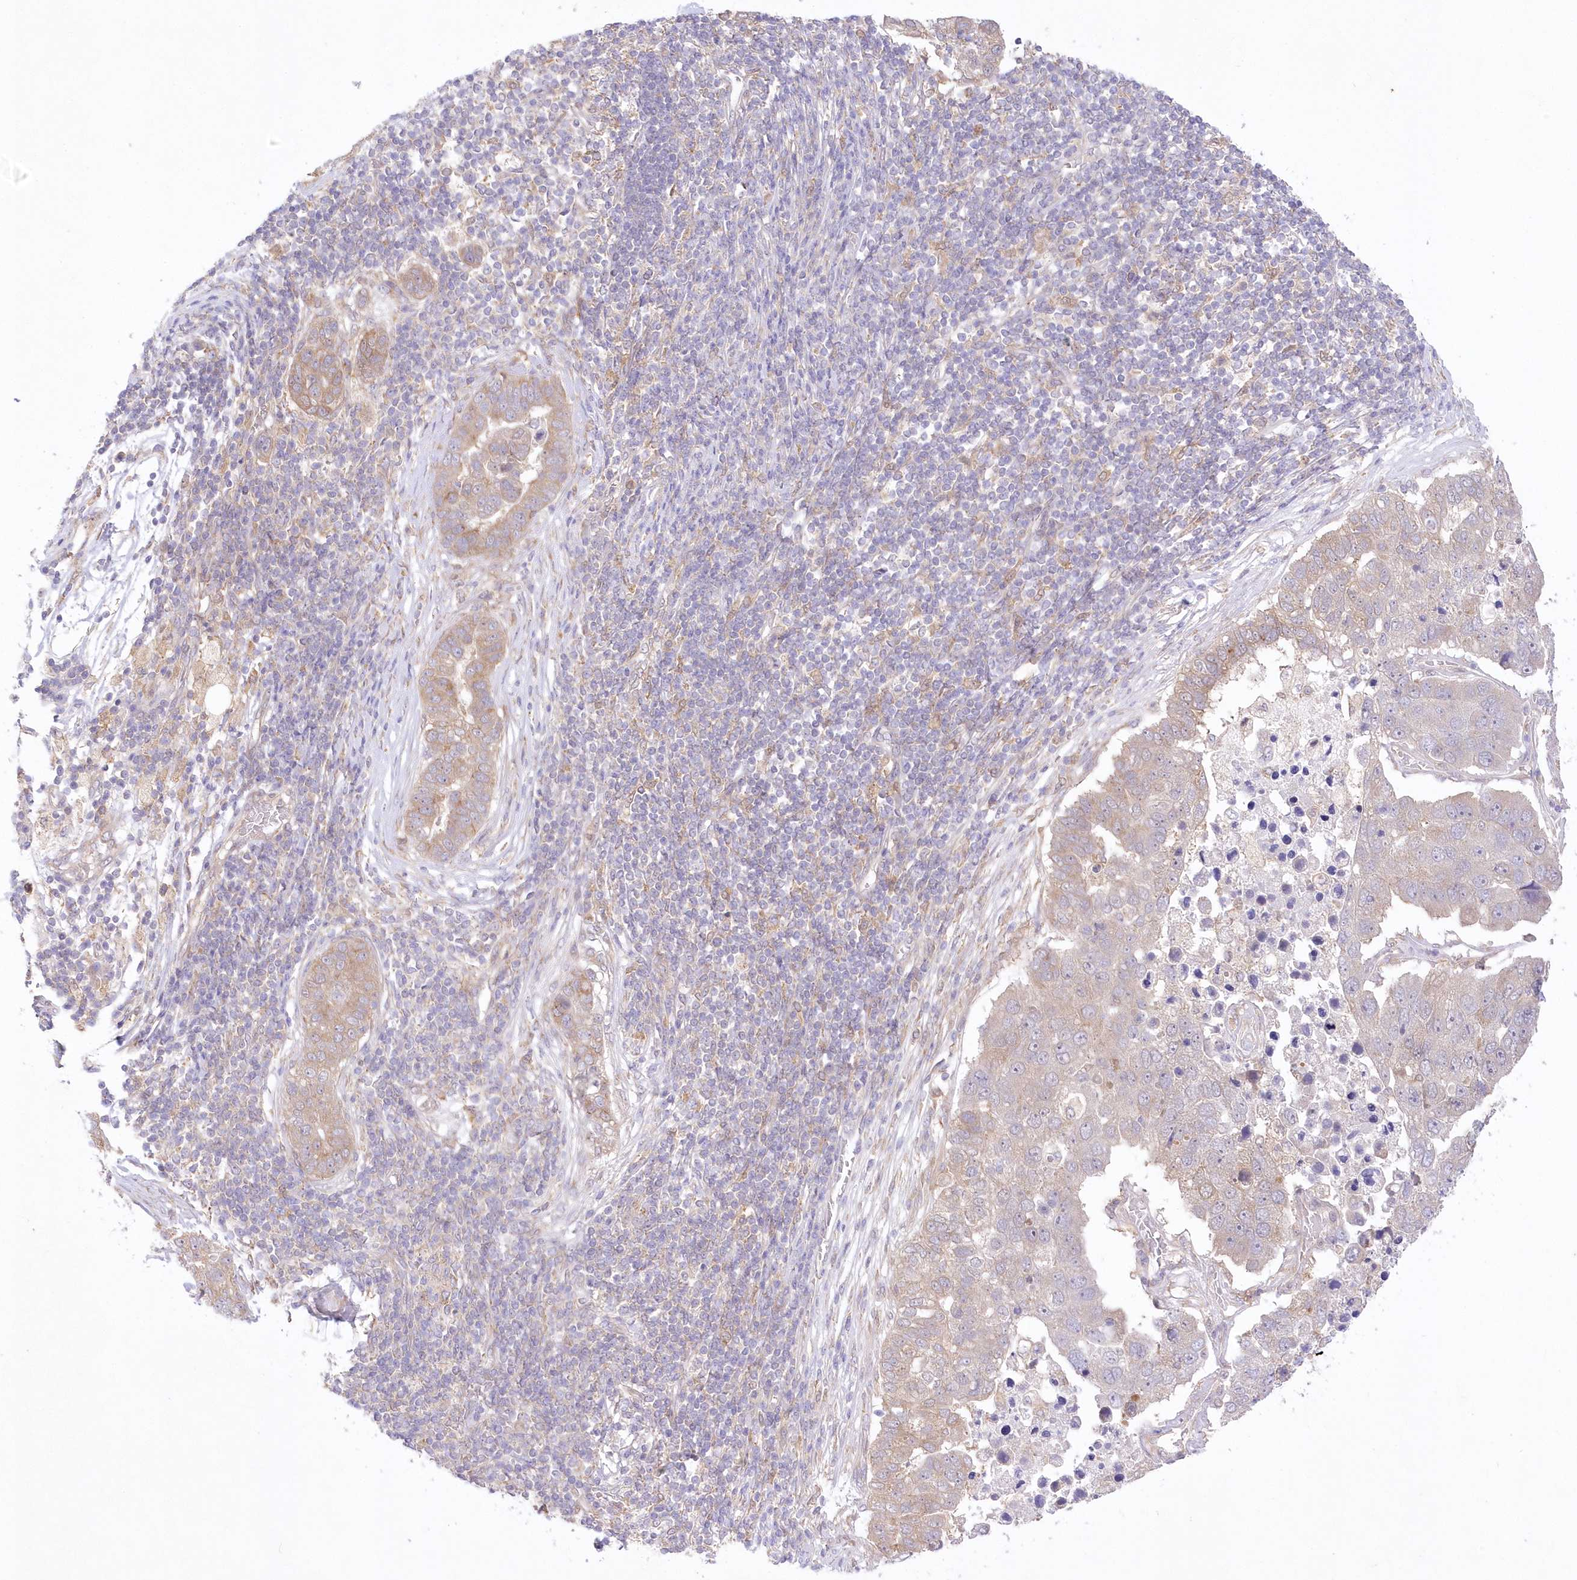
{"staining": {"intensity": "moderate", "quantity": "25%-75%", "location": "cytoplasmic/membranous"}, "tissue": "pancreatic cancer", "cell_type": "Tumor cells", "image_type": "cancer", "snomed": [{"axis": "morphology", "description": "Adenocarcinoma, NOS"}, {"axis": "topography", "description": "Pancreas"}], "caption": "Protein staining of pancreatic adenocarcinoma tissue demonstrates moderate cytoplasmic/membranous positivity in about 25%-75% of tumor cells. The staining was performed using DAB to visualize the protein expression in brown, while the nuclei were stained in blue with hematoxylin (Magnification: 20x).", "gene": "RNPEP", "patient": {"sex": "female", "age": 61}}